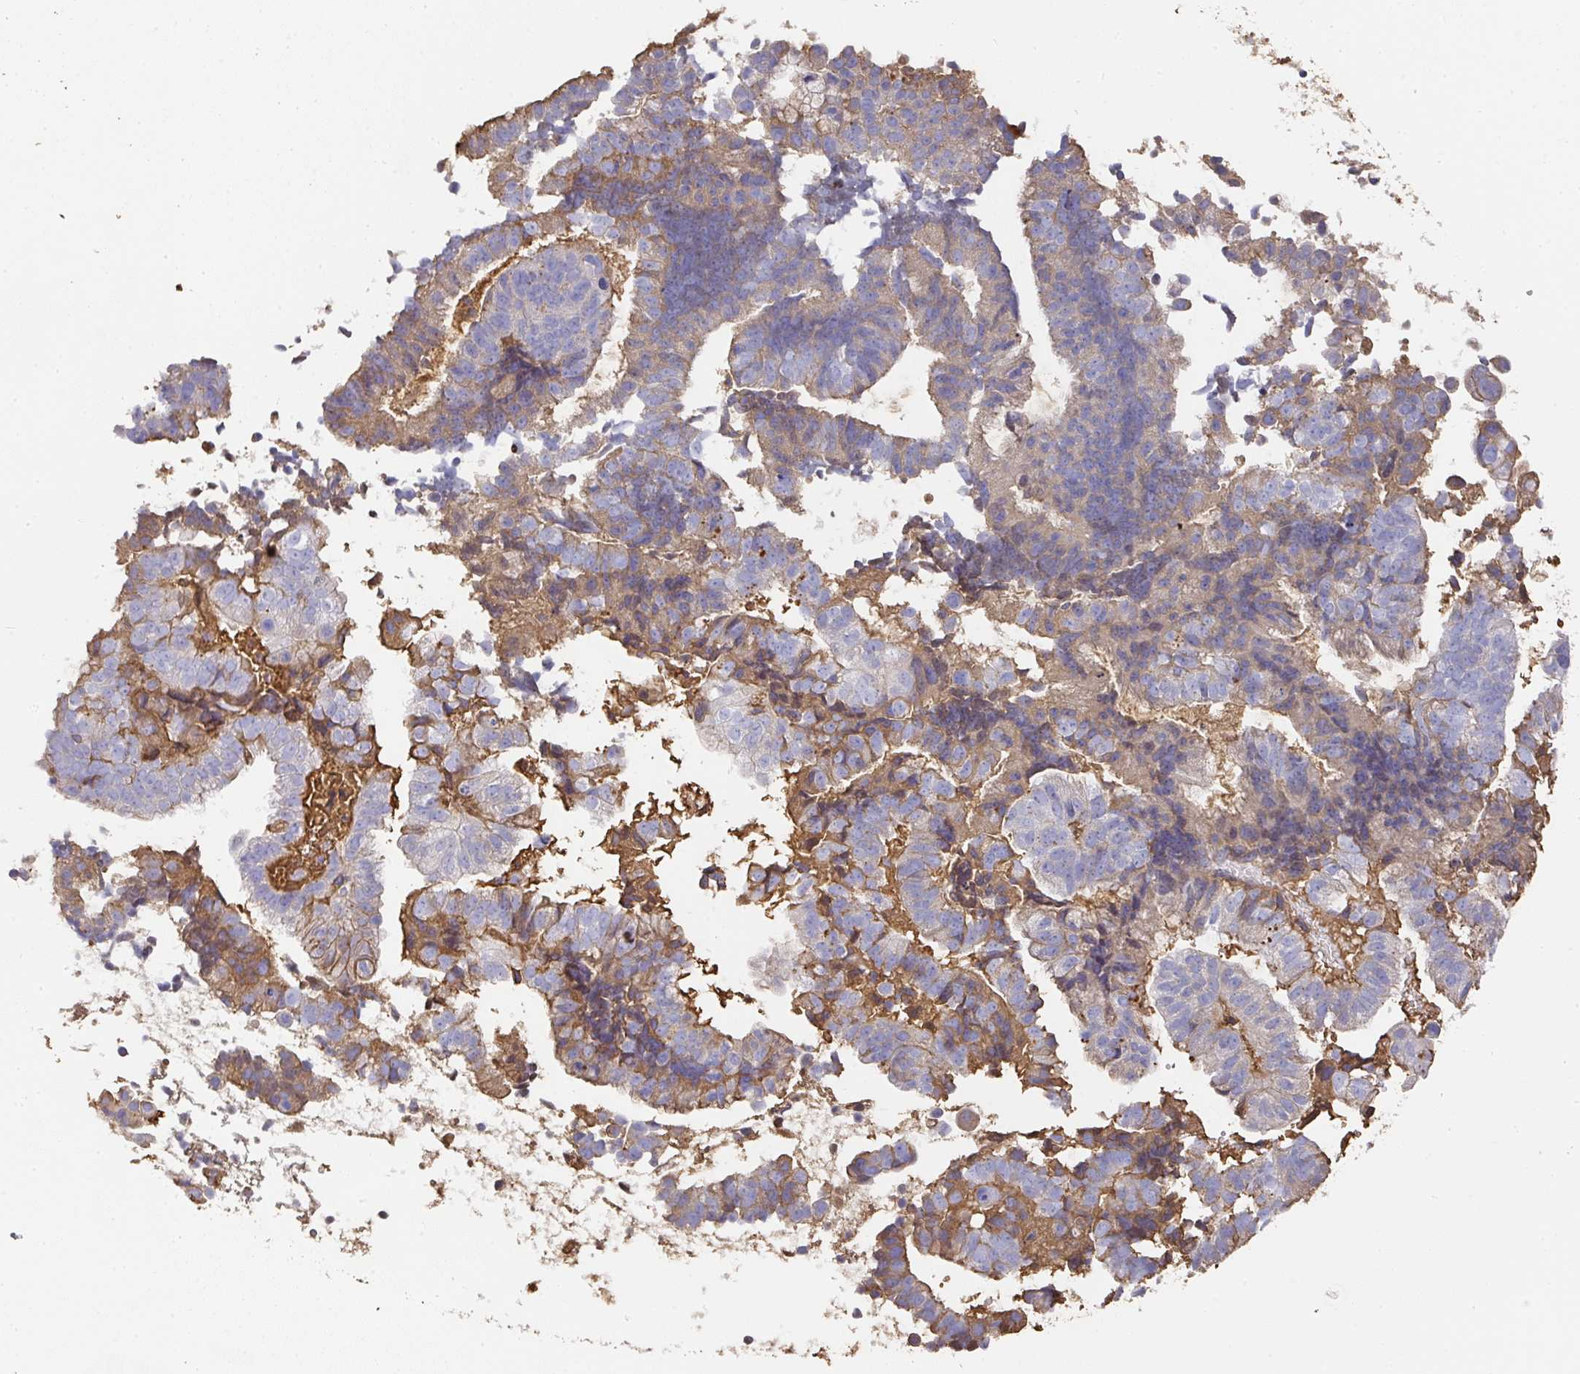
{"staining": {"intensity": "moderate", "quantity": "<25%", "location": "cytoplasmic/membranous"}, "tissue": "endometrial cancer", "cell_type": "Tumor cells", "image_type": "cancer", "snomed": [{"axis": "morphology", "description": "Adenocarcinoma, NOS"}, {"axis": "topography", "description": "Endometrium"}], "caption": "Immunohistochemical staining of human endometrial adenocarcinoma demonstrates low levels of moderate cytoplasmic/membranous protein expression in approximately <25% of tumor cells.", "gene": "ALB", "patient": {"sex": "female", "age": 76}}